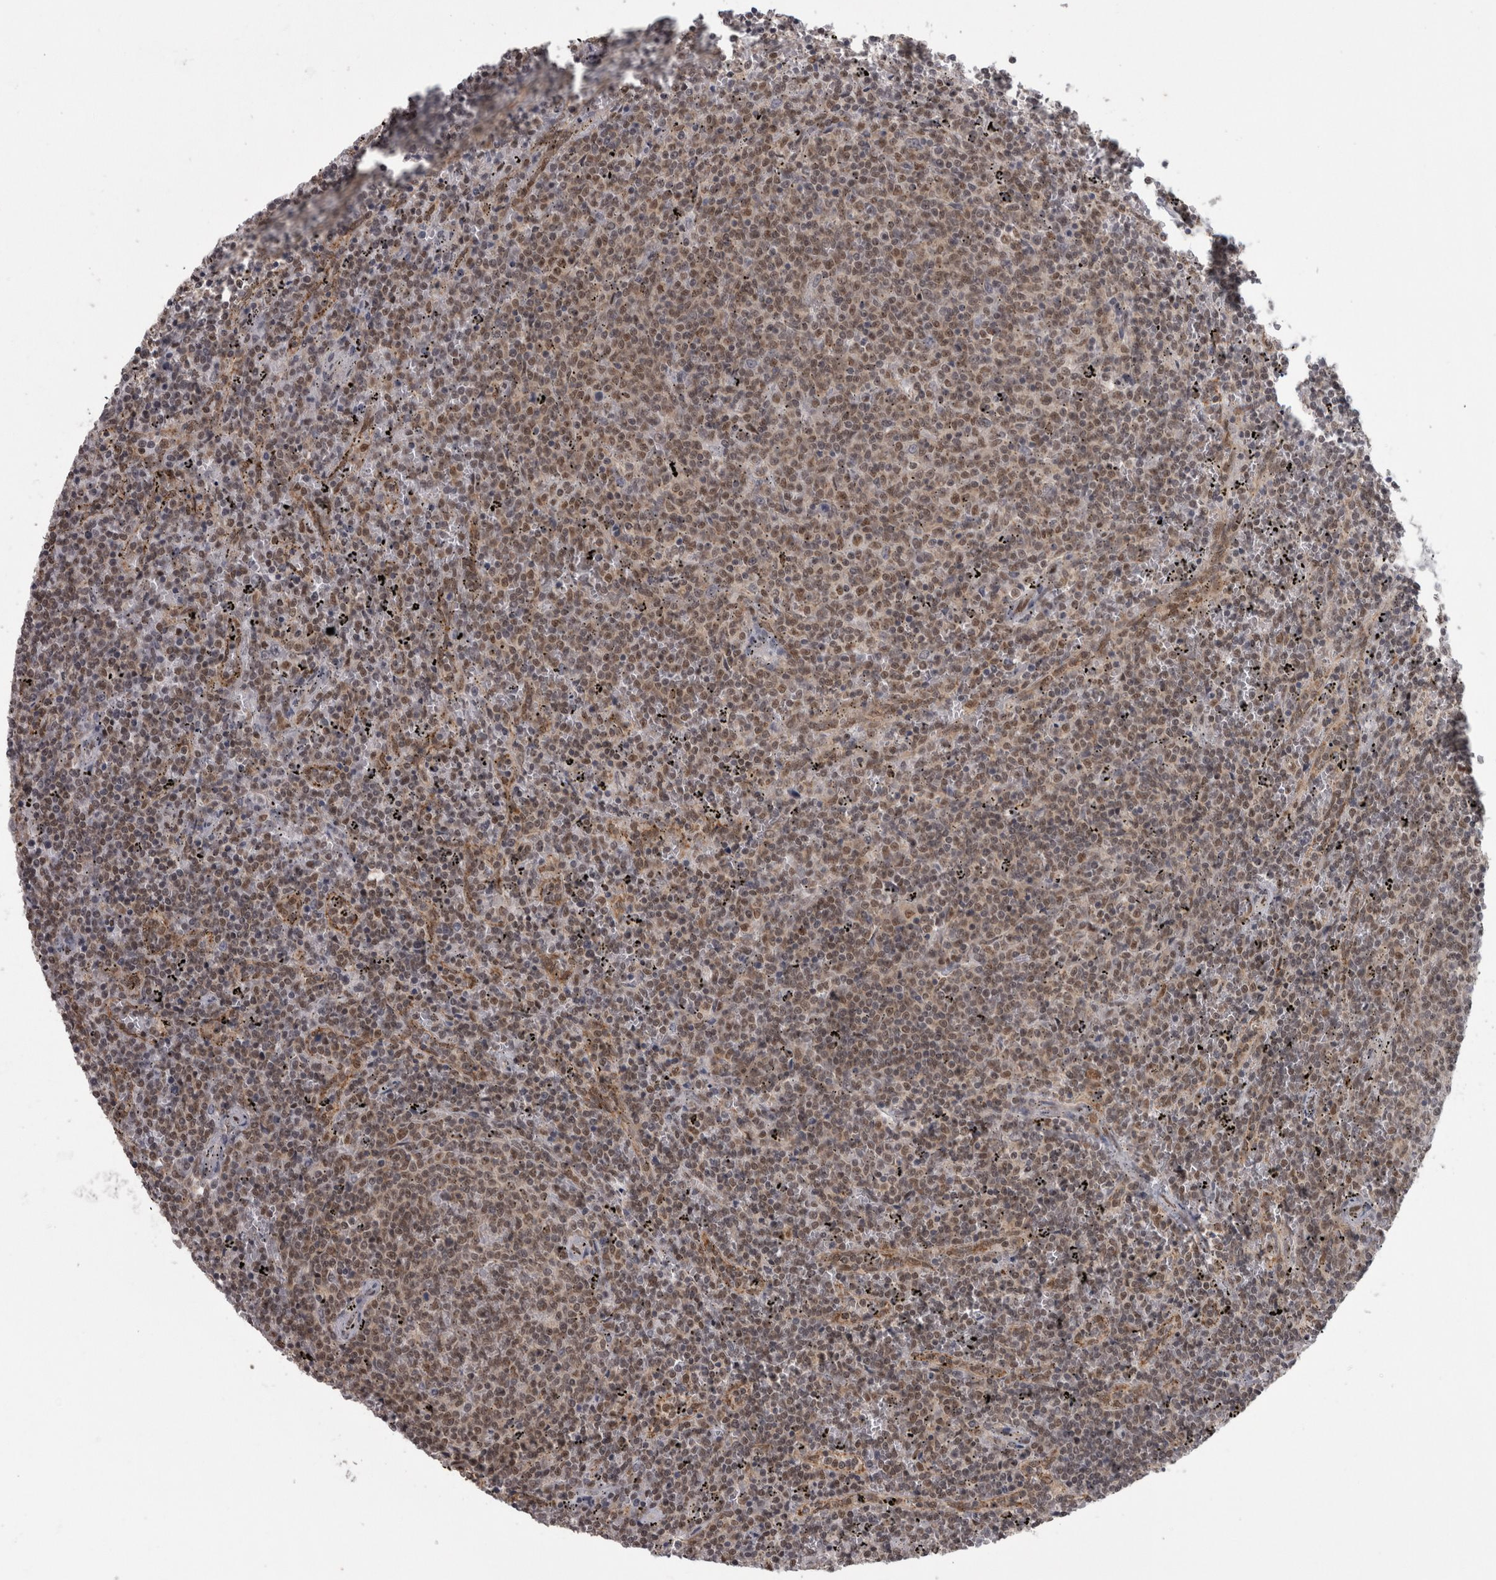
{"staining": {"intensity": "moderate", "quantity": ">75%", "location": "nuclear"}, "tissue": "lymphoma", "cell_type": "Tumor cells", "image_type": "cancer", "snomed": [{"axis": "morphology", "description": "Malignant lymphoma, non-Hodgkin's type, Low grade"}, {"axis": "topography", "description": "Spleen"}], "caption": "An immunohistochemistry (IHC) image of tumor tissue is shown. Protein staining in brown labels moderate nuclear positivity in low-grade malignant lymphoma, non-Hodgkin's type within tumor cells. The staining was performed using DAB to visualize the protein expression in brown, while the nuclei were stained in blue with hematoxylin (Magnification: 20x).", "gene": "MICU3", "patient": {"sex": "female", "age": 50}}